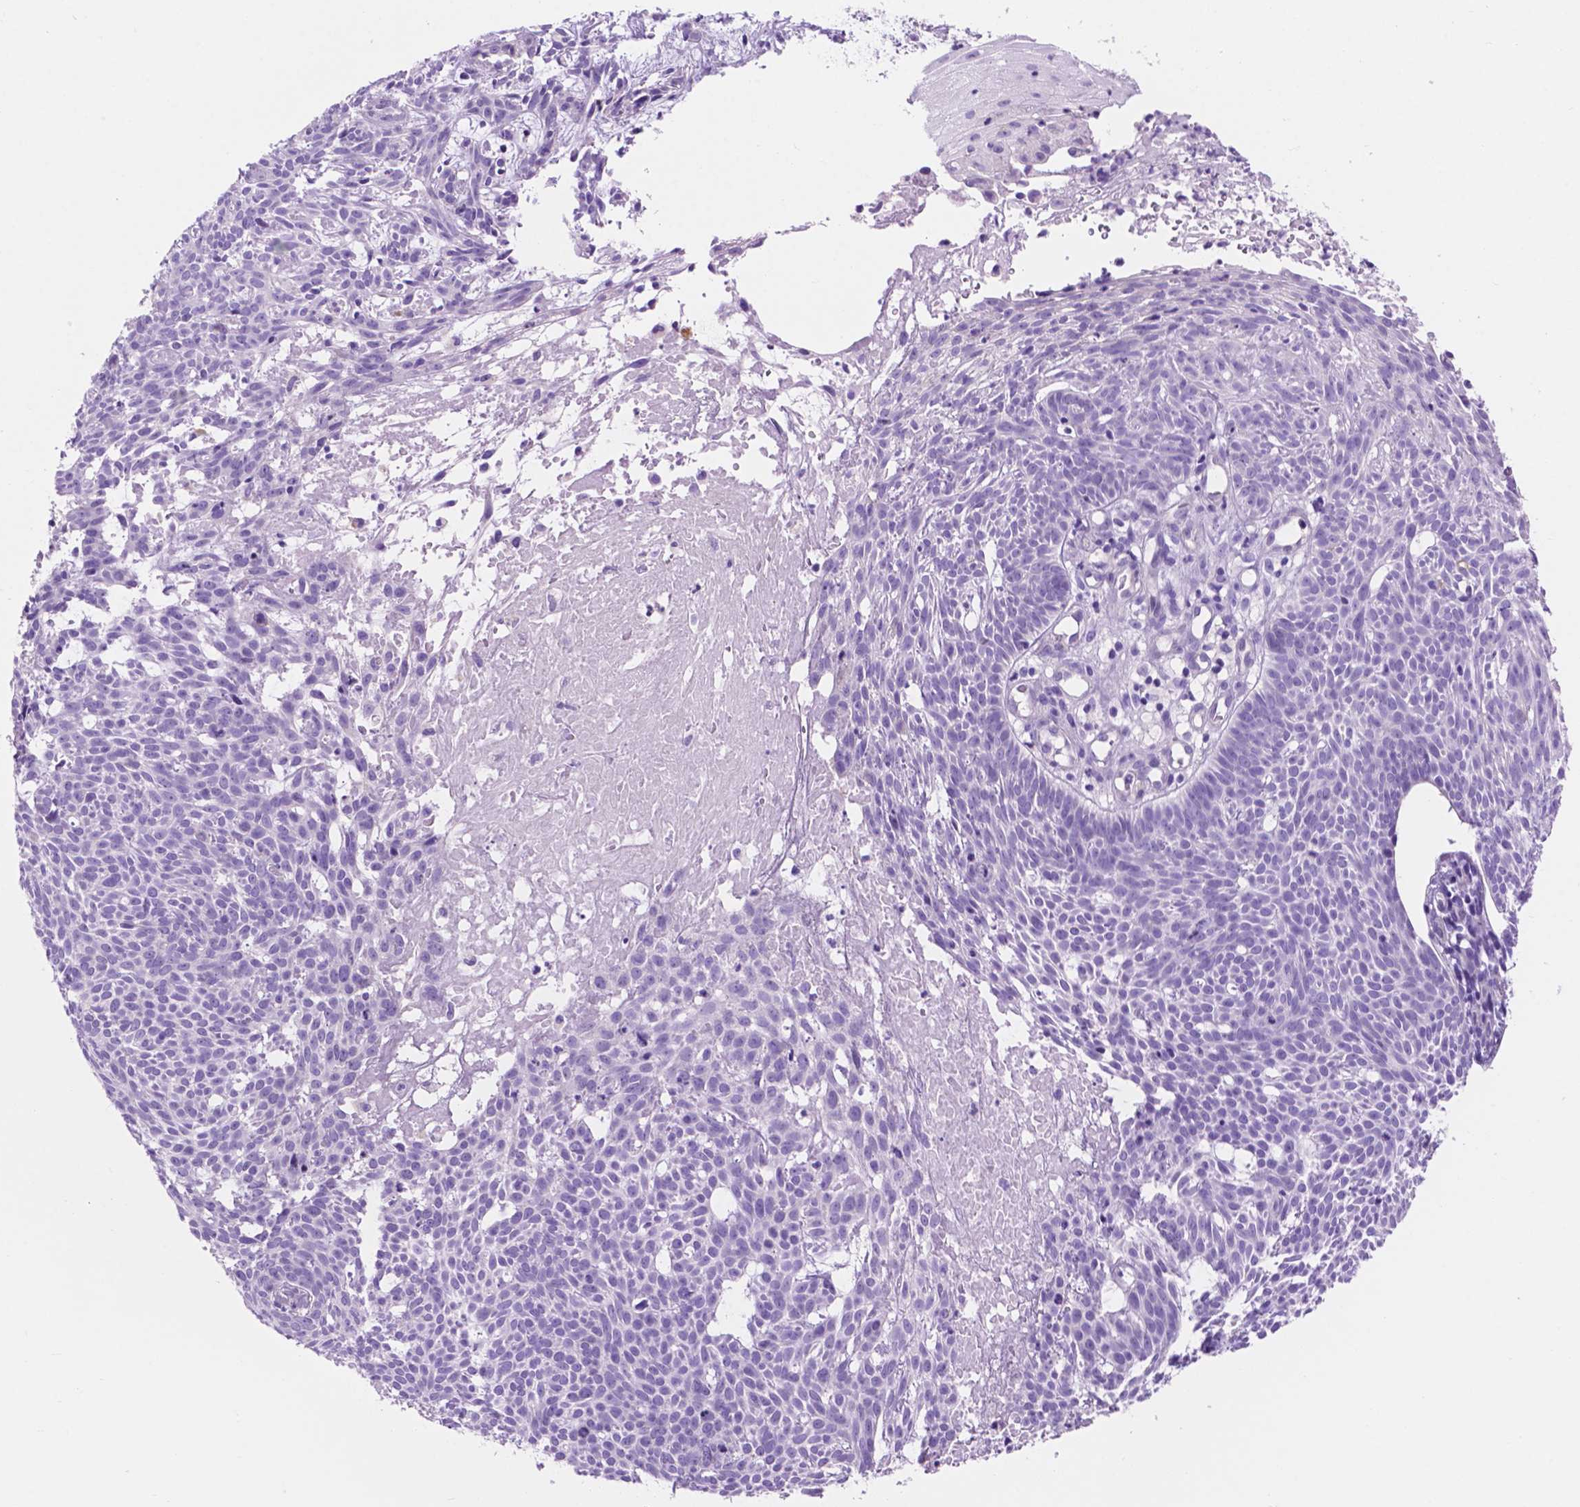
{"staining": {"intensity": "negative", "quantity": "none", "location": "none"}, "tissue": "skin cancer", "cell_type": "Tumor cells", "image_type": "cancer", "snomed": [{"axis": "morphology", "description": "Basal cell carcinoma"}, {"axis": "topography", "description": "Skin"}], "caption": "Tumor cells are negative for protein expression in human skin cancer. (Immunohistochemistry, brightfield microscopy, high magnification).", "gene": "IGFN1", "patient": {"sex": "male", "age": 59}}